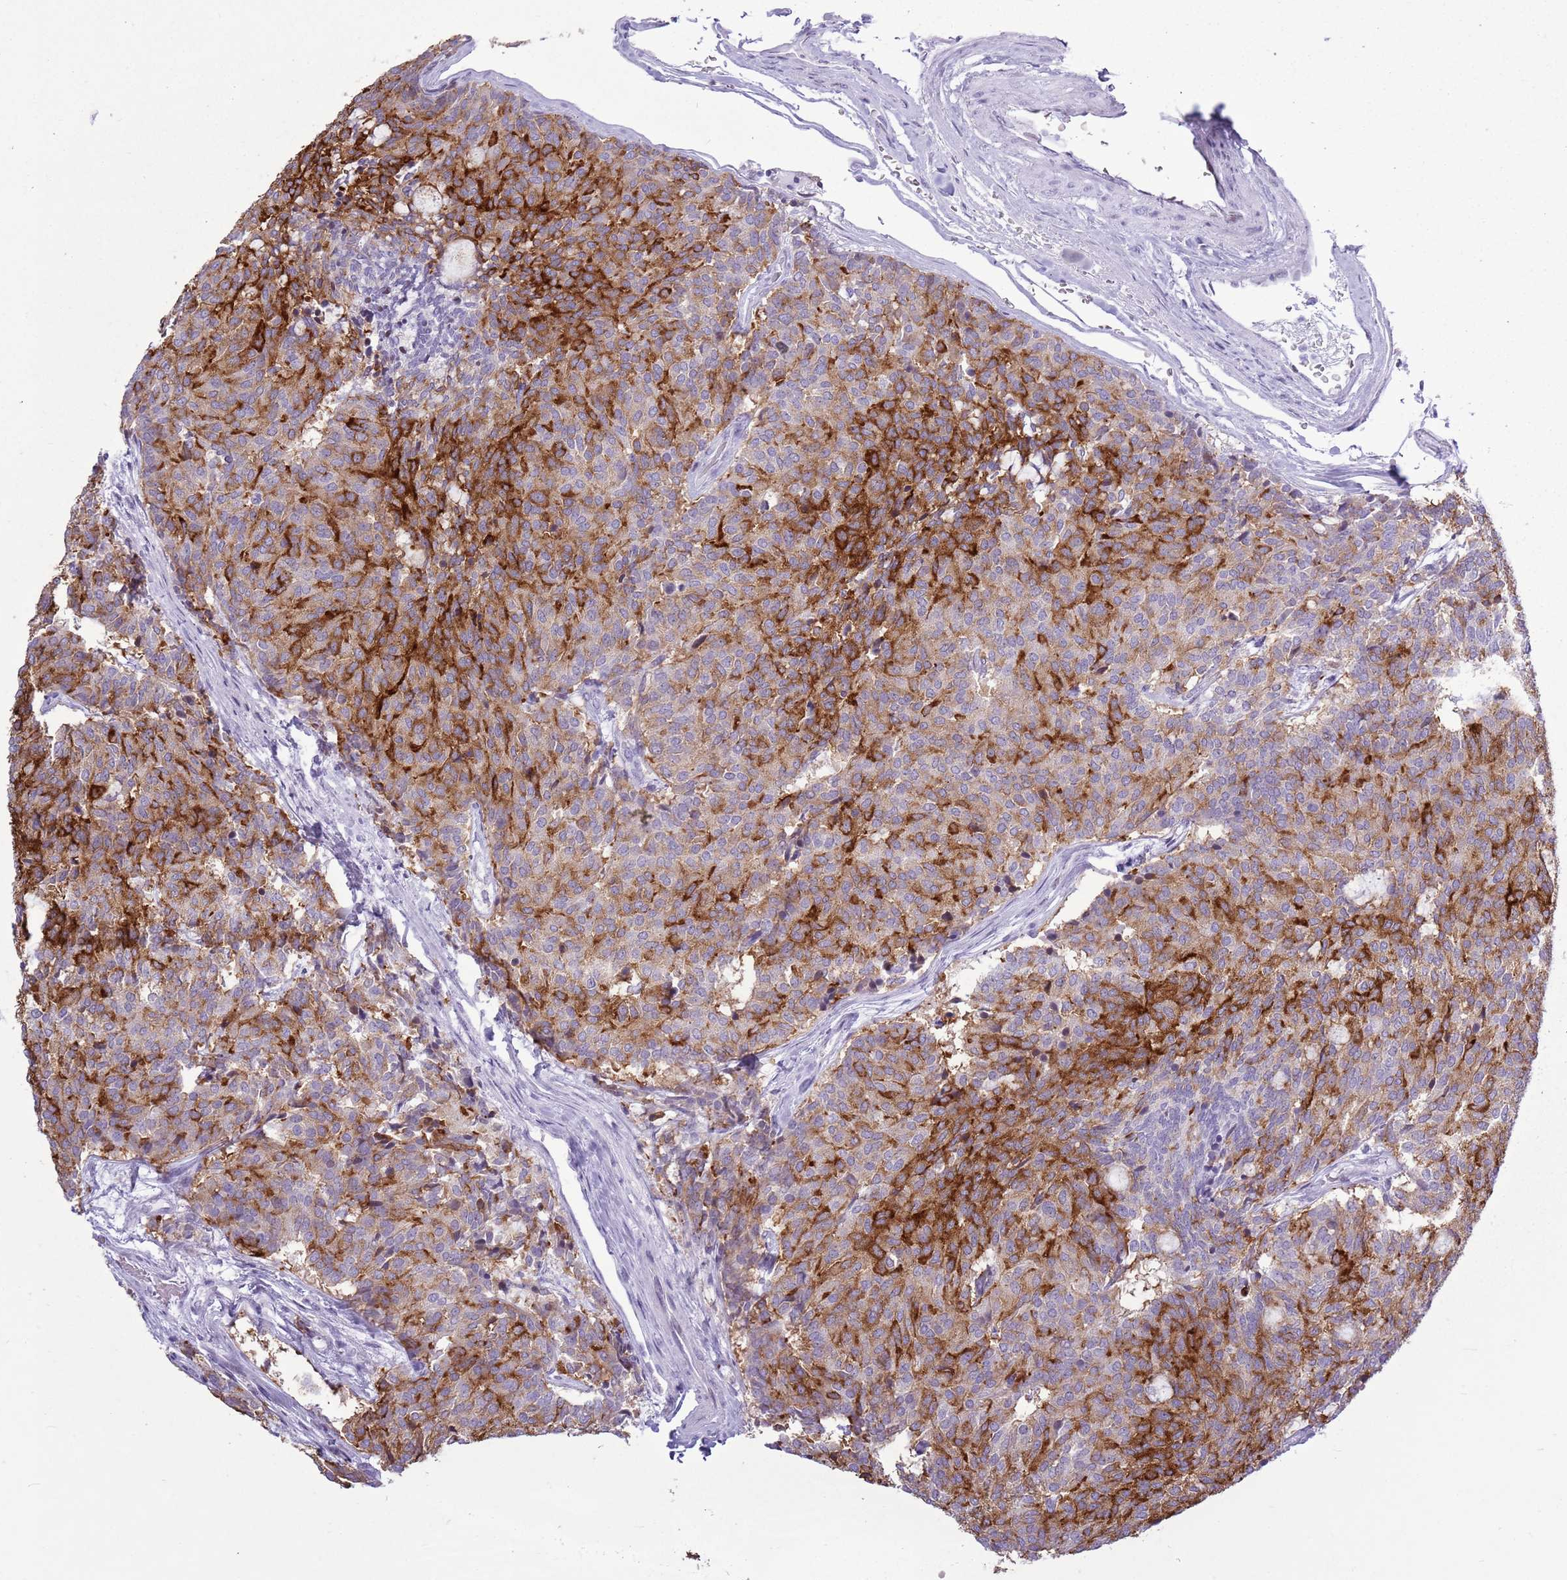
{"staining": {"intensity": "strong", "quantity": ">75%", "location": "cytoplasmic/membranous"}, "tissue": "carcinoid", "cell_type": "Tumor cells", "image_type": "cancer", "snomed": [{"axis": "morphology", "description": "Carcinoid, malignant, NOS"}, {"axis": "topography", "description": "Pancreas"}], "caption": "Carcinoid (malignant) stained for a protein (brown) reveals strong cytoplasmic/membranous positive expression in about >75% of tumor cells.", "gene": "ASIP", "patient": {"sex": "female", "age": 54}}